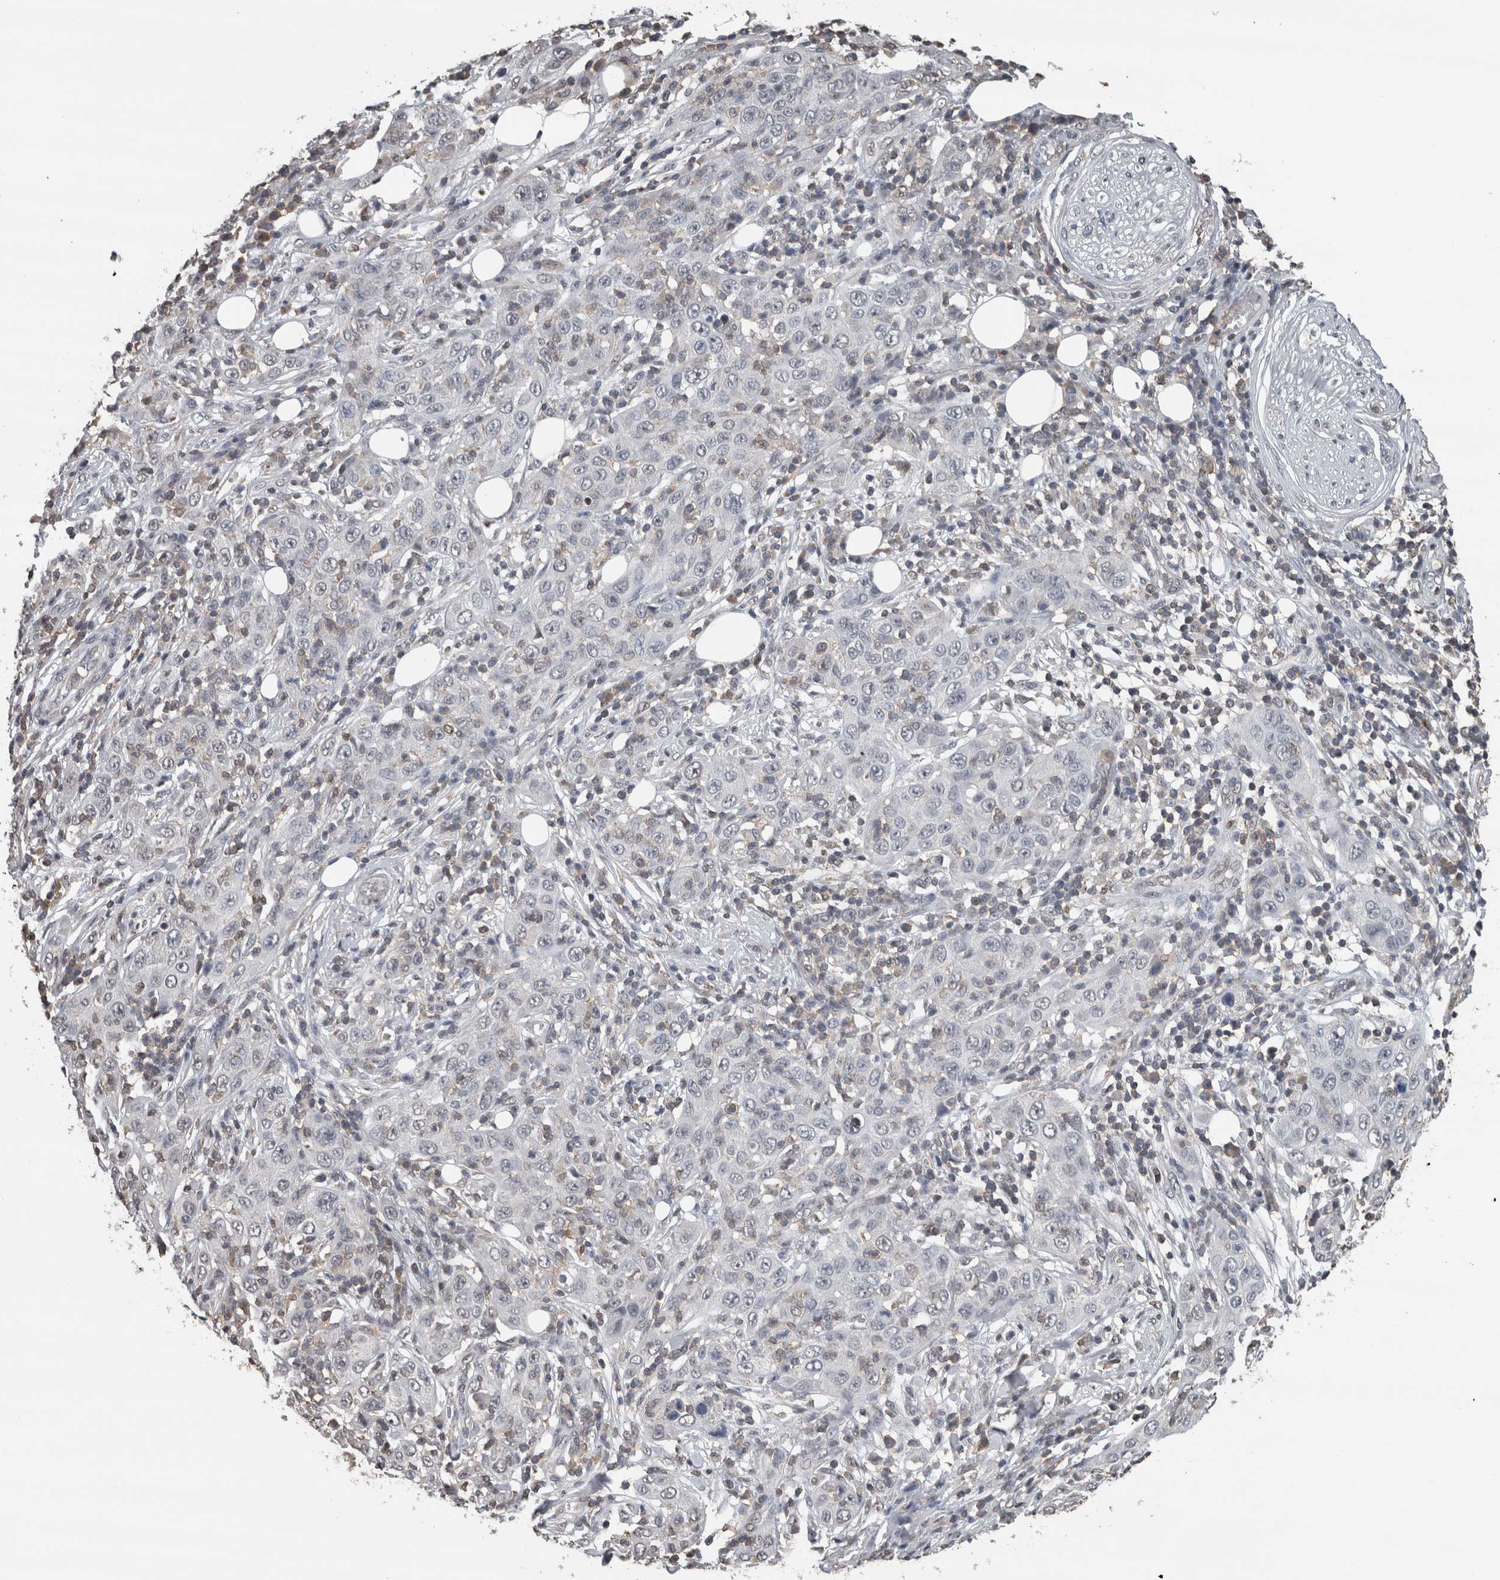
{"staining": {"intensity": "negative", "quantity": "none", "location": "none"}, "tissue": "skin cancer", "cell_type": "Tumor cells", "image_type": "cancer", "snomed": [{"axis": "morphology", "description": "Squamous cell carcinoma, NOS"}, {"axis": "topography", "description": "Skin"}], "caption": "Immunohistochemical staining of skin squamous cell carcinoma exhibits no significant staining in tumor cells.", "gene": "MAFF", "patient": {"sex": "female", "age": 88}}